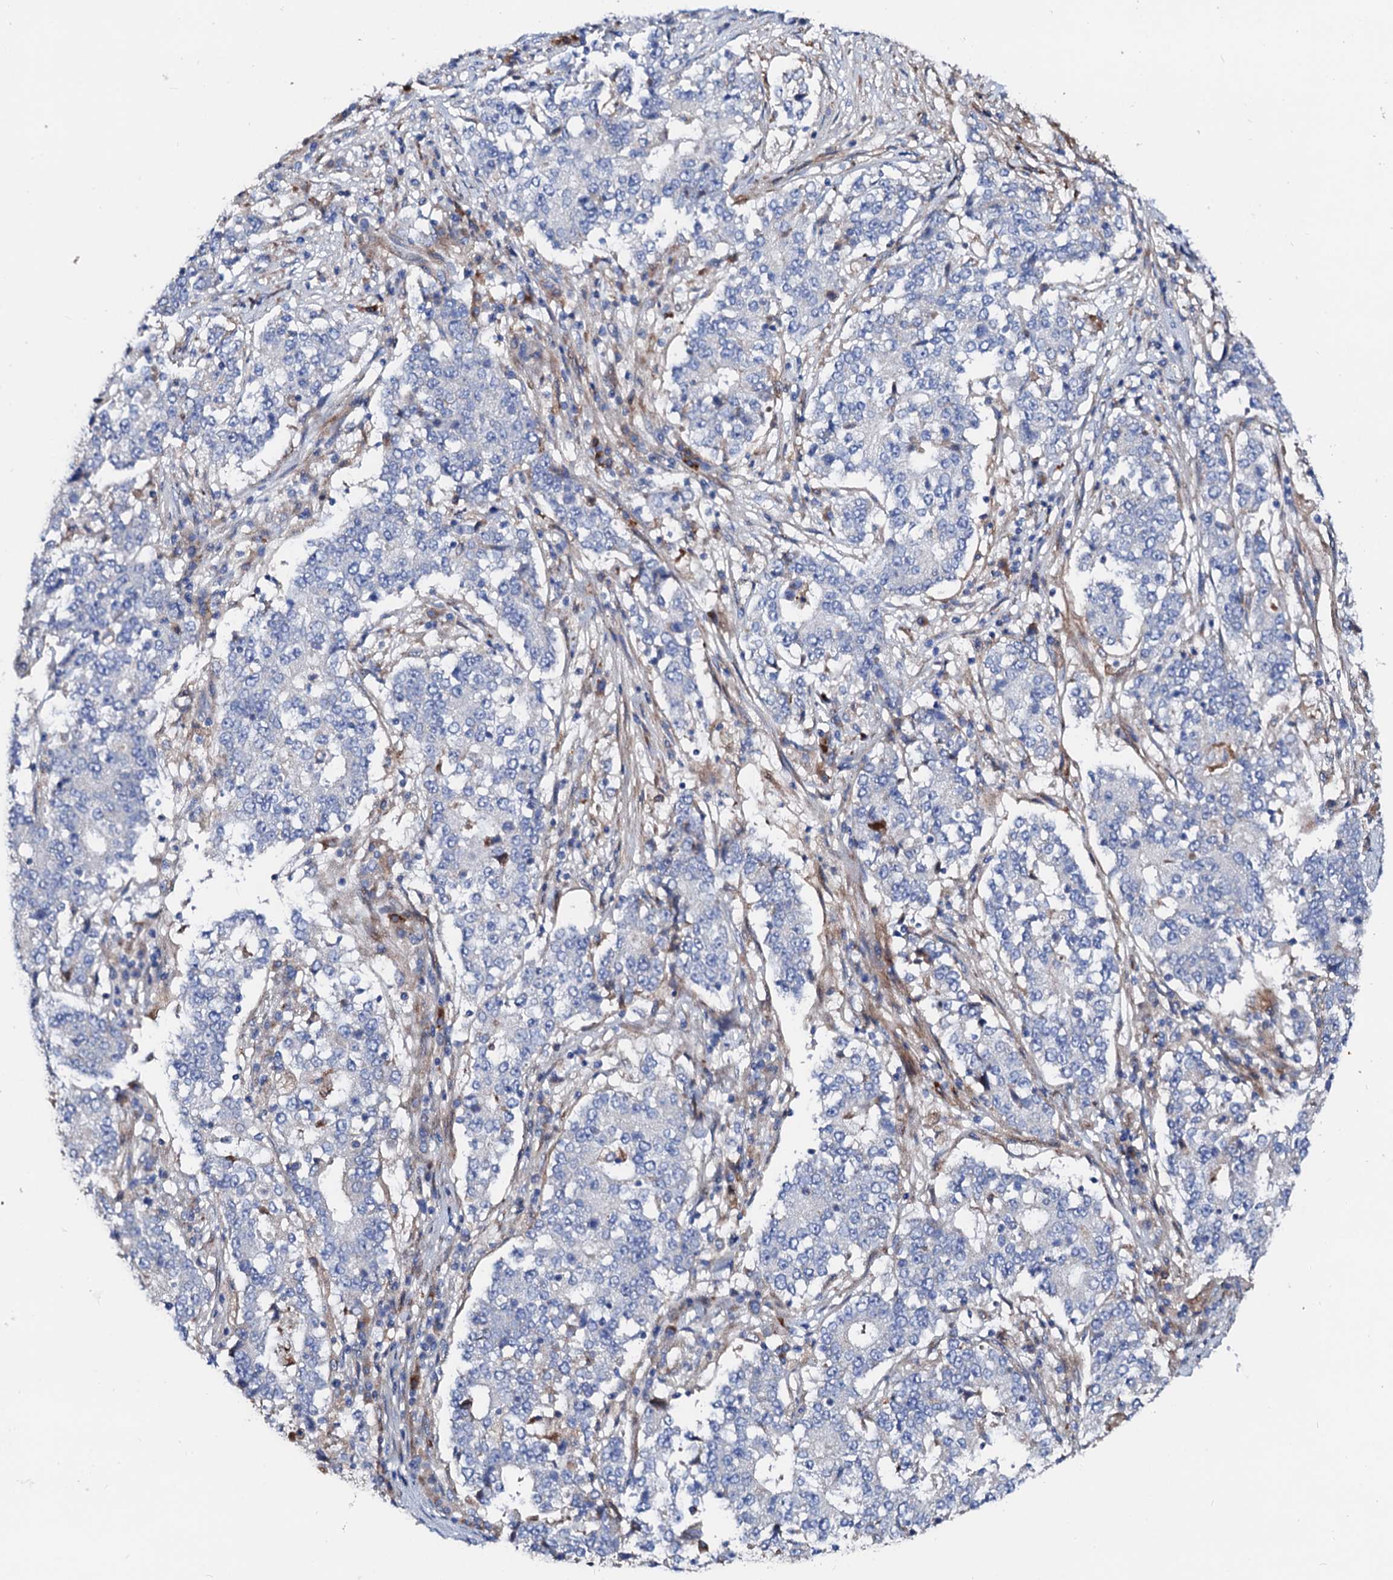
{"staining": {"intensity": "negative", "quantity": "none", "location": "none"}, "tissue": "stomach cancer", "cell_type": "Tumor cells", "image_type": "cancer", "snomed": [{"axis": "morphology", "description": "Adenocarcinoma, NOS"}, {"axis": "topography", "description": "Stomach"}], "caption": "High magnification brightfield microscopy of adenocarcinoma (stomach) stained with DAB (3,3'-diaminobenzidine) (brown) and counterstained with hematoxylin (blue): tumor cells show no significant expression.", "gene": "SLC10A7", "patient": {"sex": "male", "age": 59}}